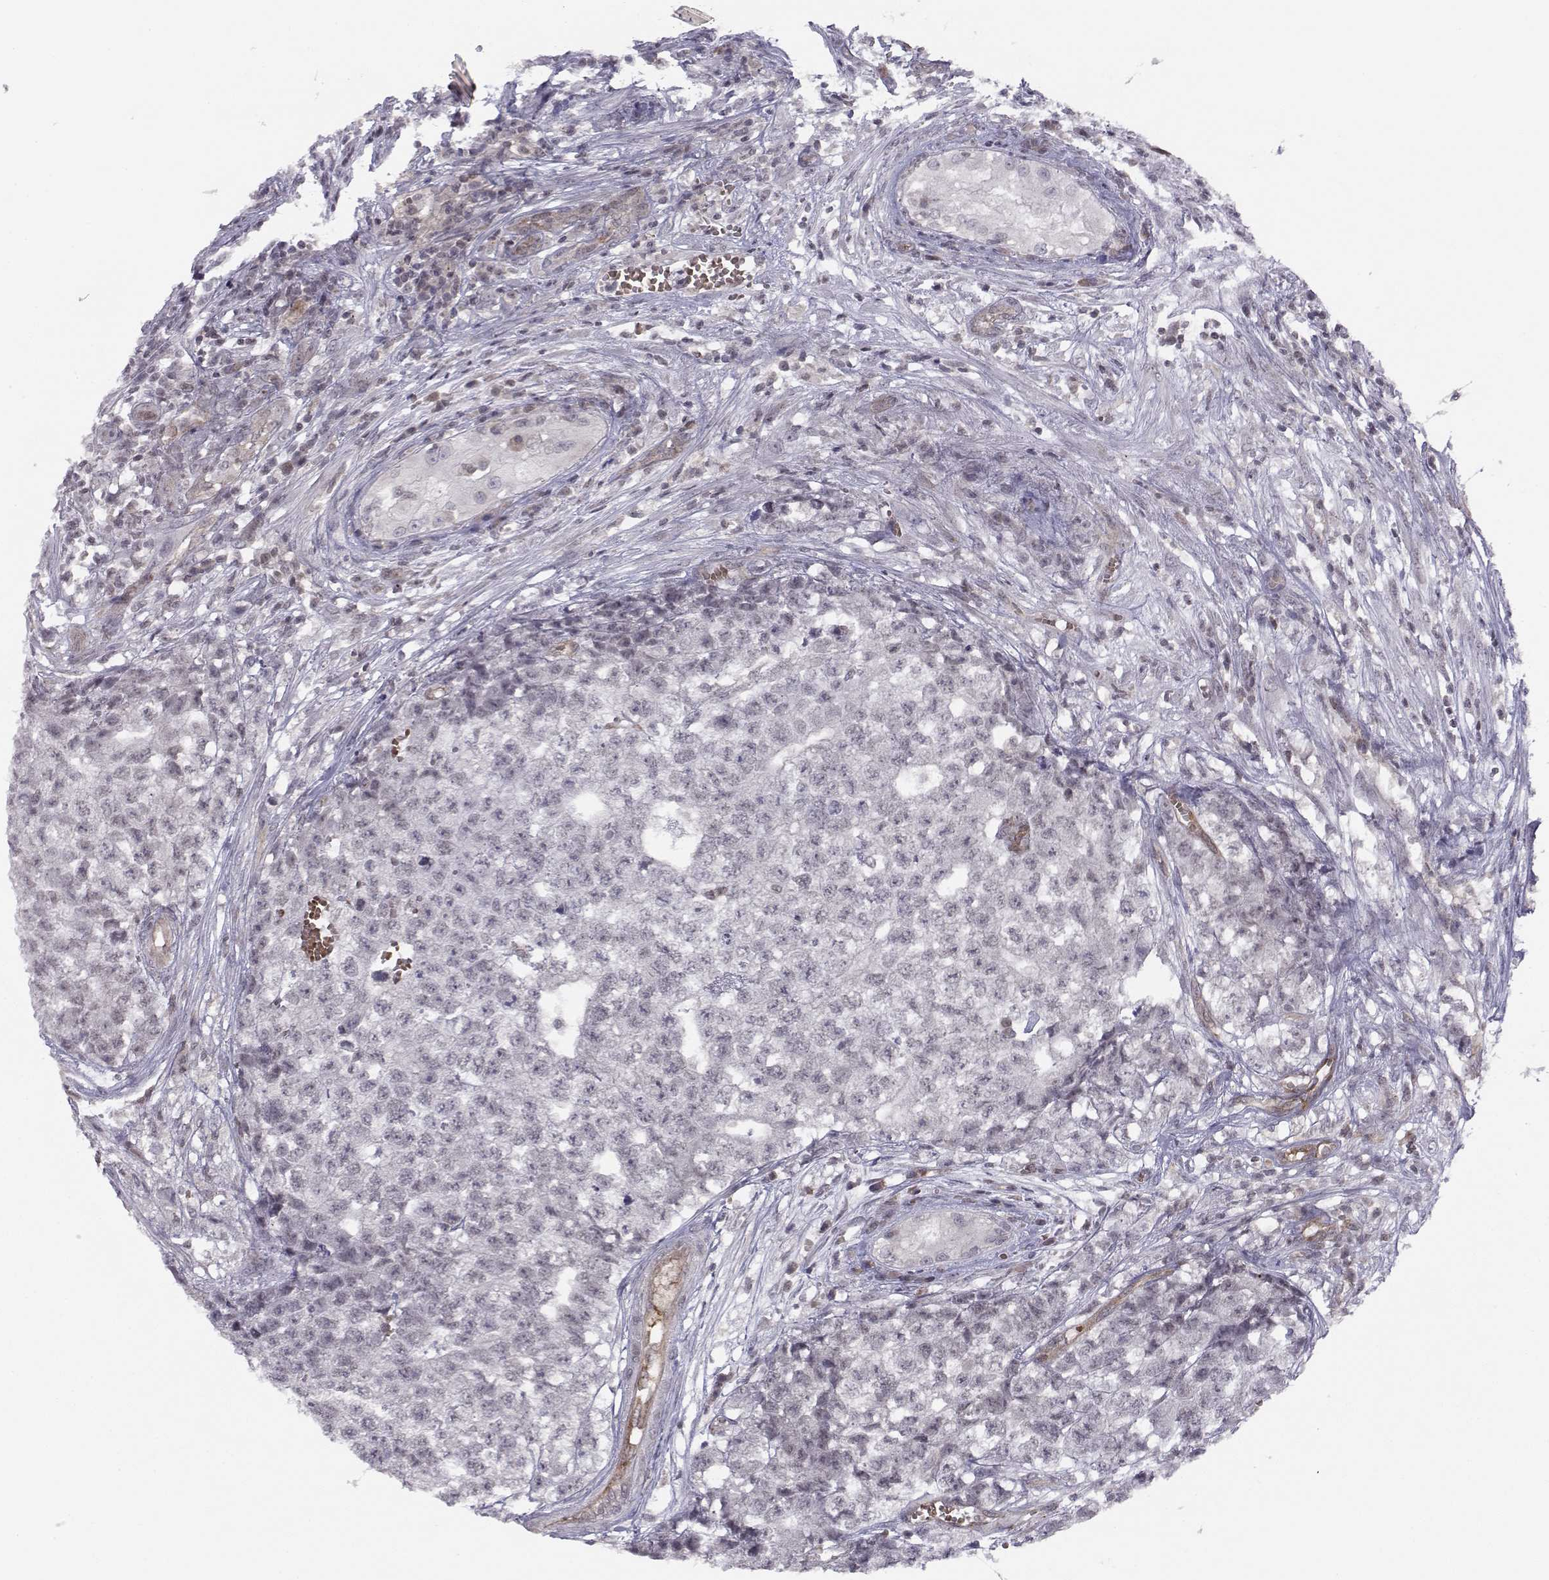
{"staining": {"intensity": "negative", "quantity": "none", "location": "none"}, "tissue": "testis cancer", "cell_type": "Tumor cells", "image_type": "cancer", "snomed": [{"axis": "morphology", "description": "Seminoma, NOS"}, {"axis": "morphology", "description": "Carcinoma, Embryonal, NOS"}, {"axis": "topography", "description": "Testis"}], "caption": "IHC photomicrograph of neoplastic tissue: testis cancer stained with DAB (3,3'-diaminobenzidine) shows no significant protein staining in tumor cells.", "gene": "KIF13B", "patient": {"sex": "male", "age": 22}}